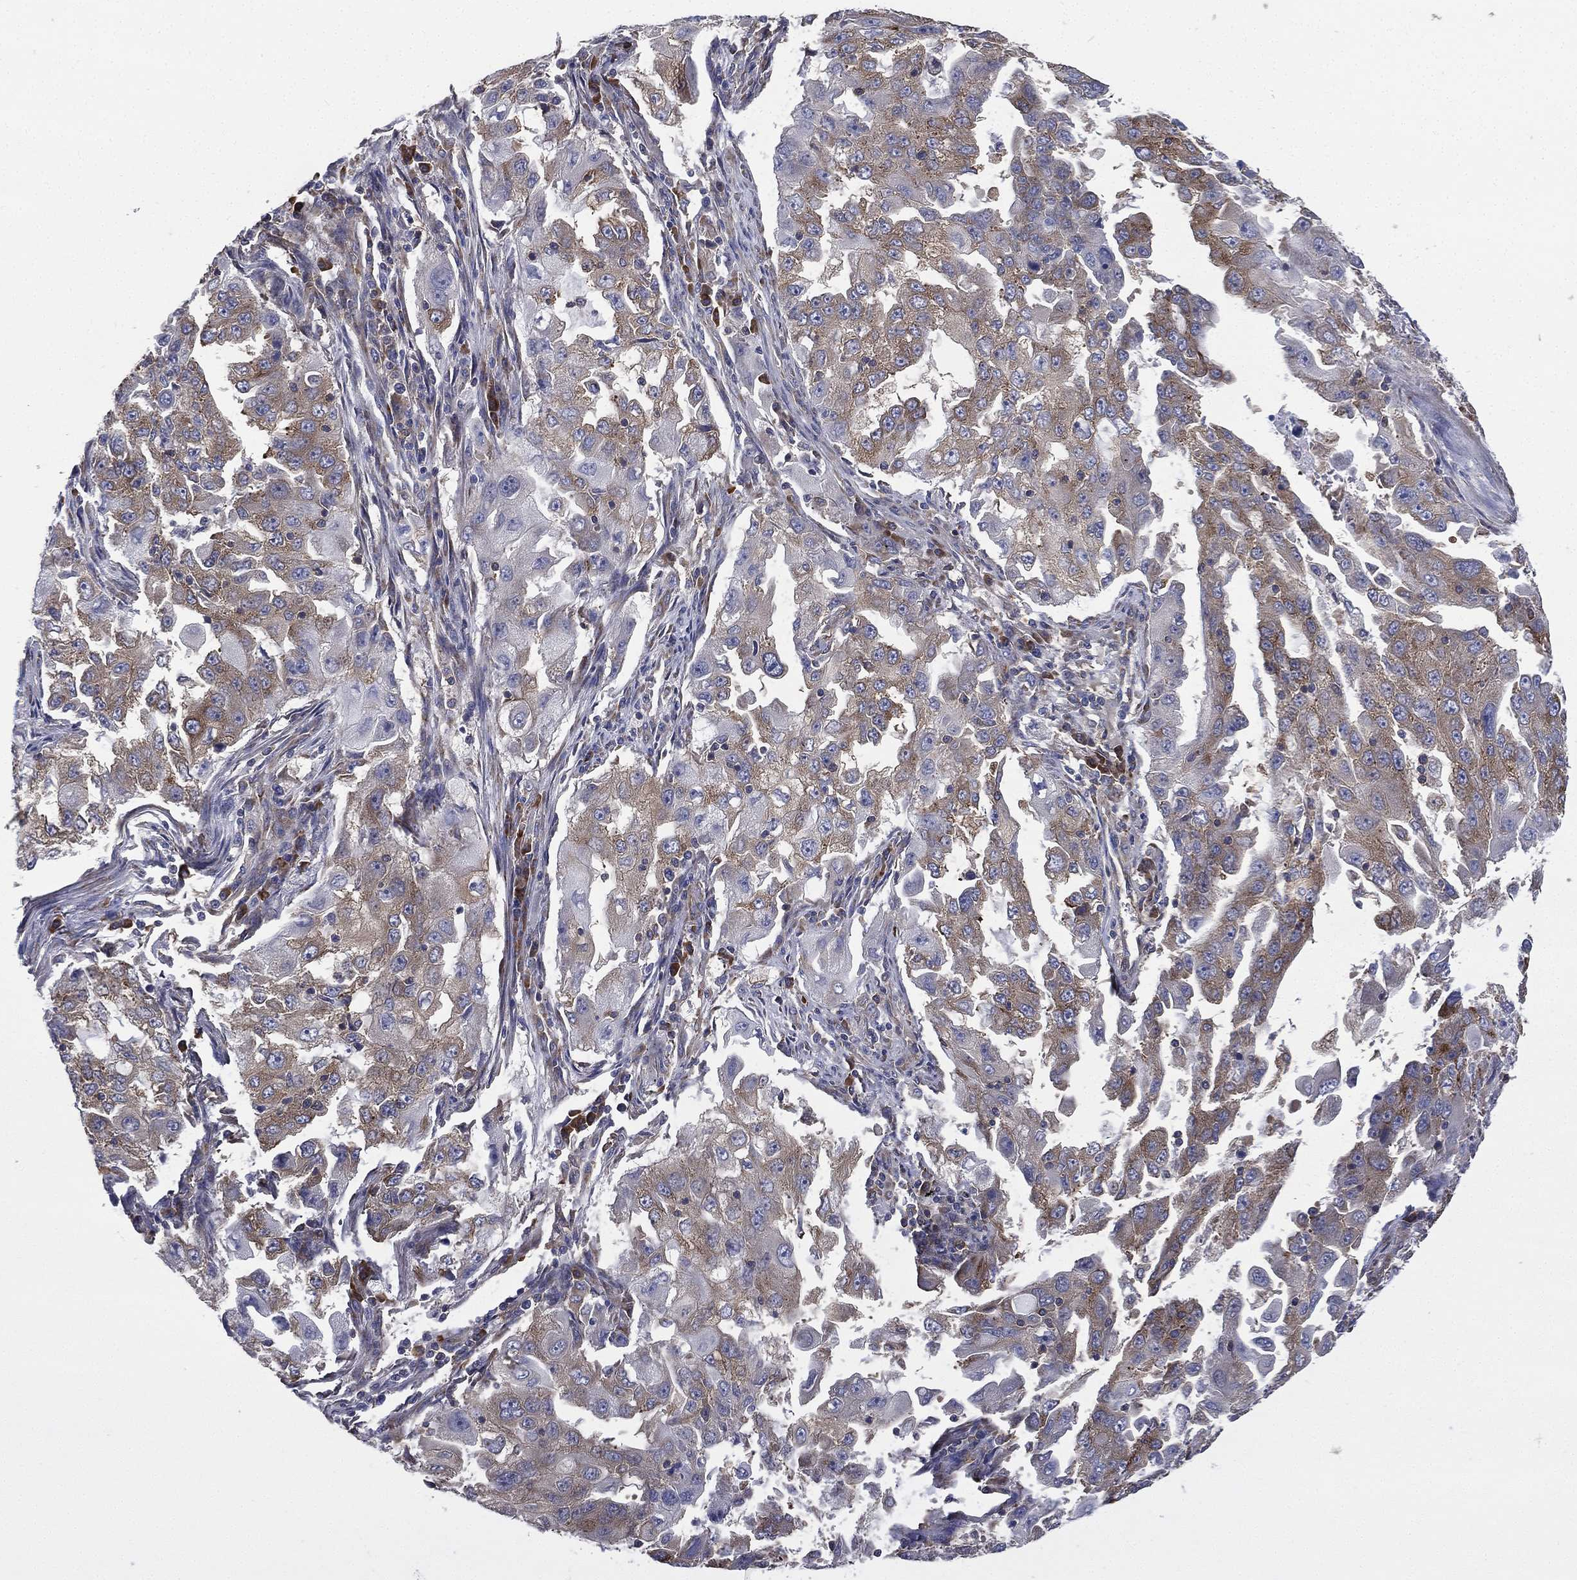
{"staining": {"intensity": "weak", "quantity": "25%-75%", "location": "cytoplasmic/membranous"}, "tissue": "lung cancer", "cell_type": "Tumor cells", "image_type": "cancer", "snomed": [{"axis": "morphology", "description": "Adenocarcinoma, NOS"}, {"axis": "topography", "description": "Lung"}], "caption": "The micrograph displays immunohistochemical staining of lung cancer. There is weak cytoplasmic/membranous staining is appreciated in approximately 25%-75% of tumor cells.", "gene": "FARSA", "patient": {"sex": "female", "age": 61}}